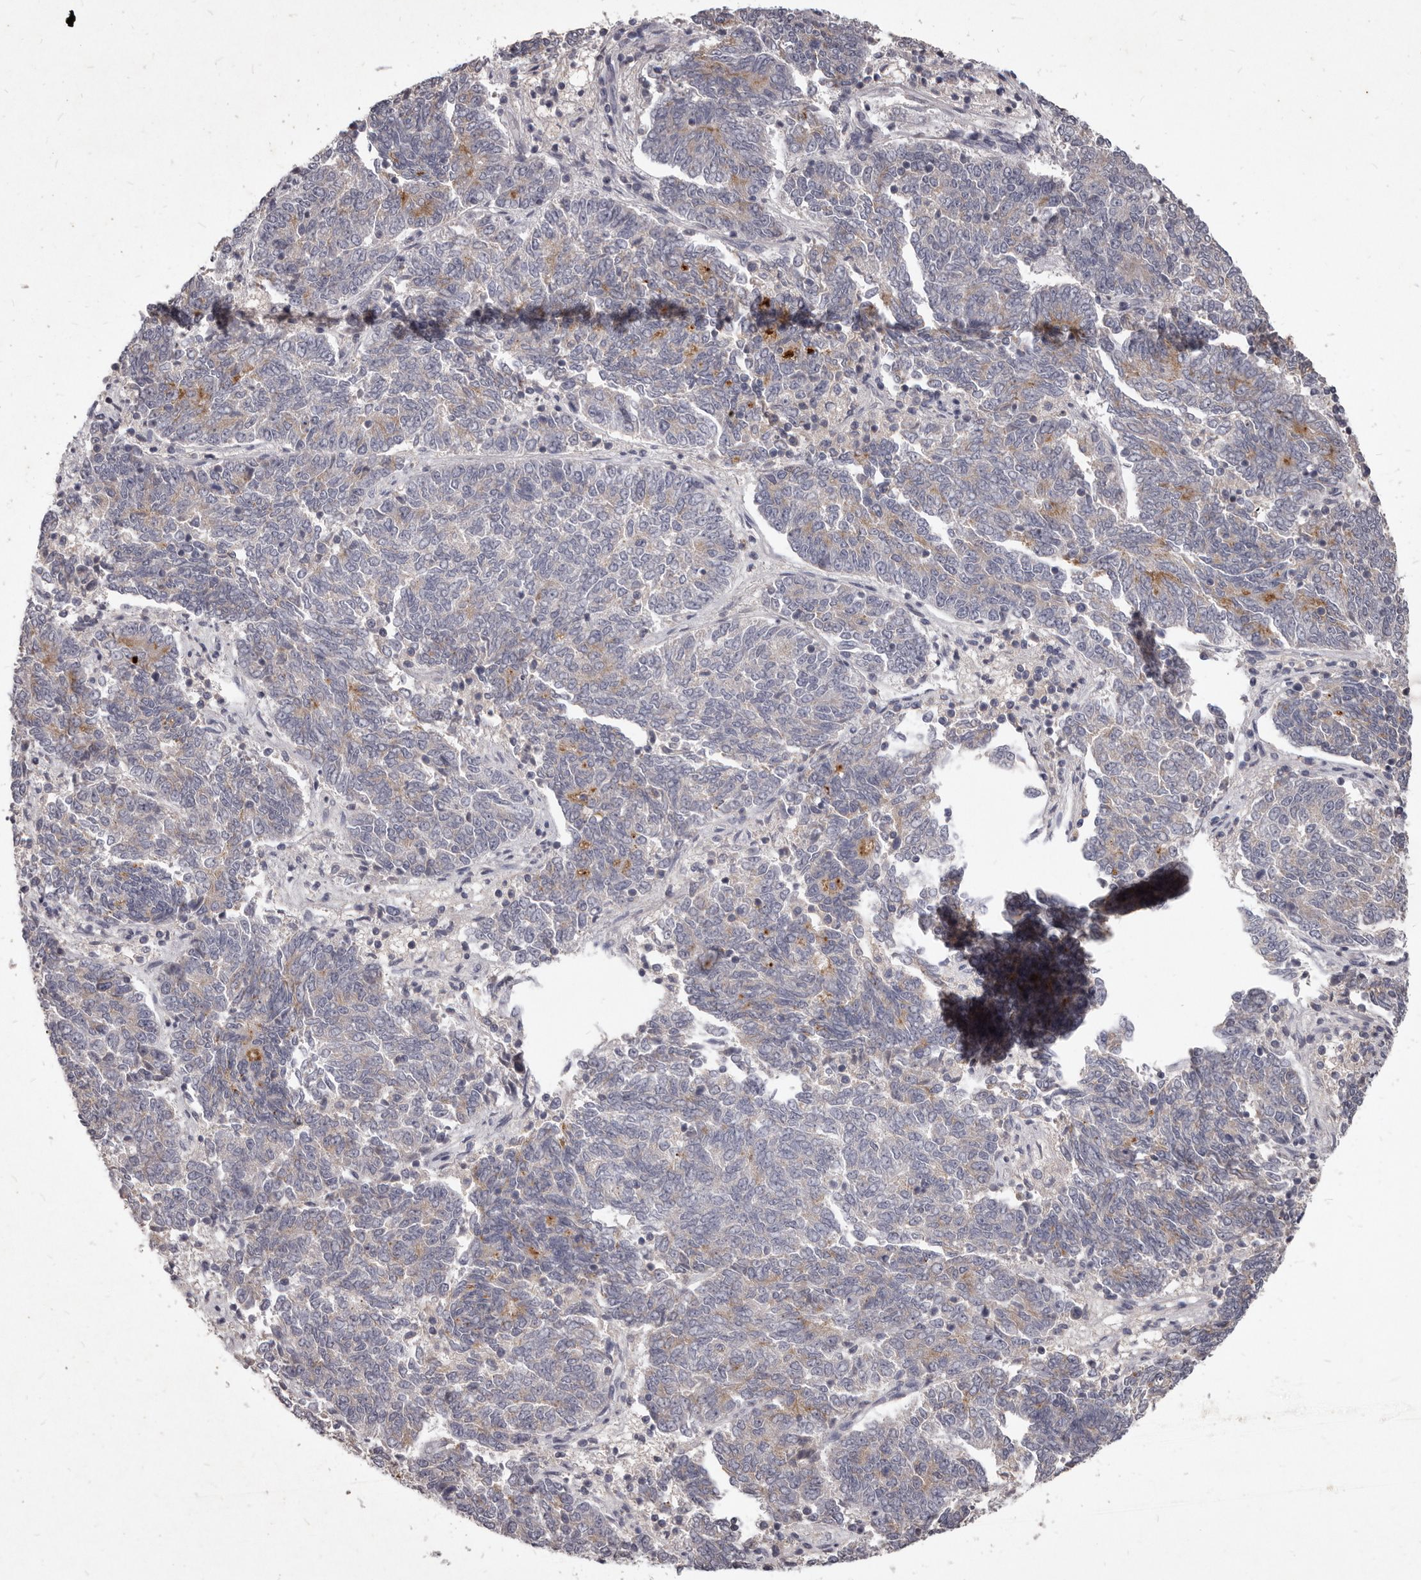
{"staining": {"intensity": "moderate", "quantity": "<25%", "location": "cytoplasmic/membranous"}, "tissue": "endometrial cancer", "cell_type": "Tumor cells", "image_type": "cancer", "snomed": [{"axis": "morphology", "description": "Adenocarcinoma, NOS"}, {"axis": "topography", "description": "Endometrium"}], "caption": "Immunohistochemistry (IHC) (DAB) staining of adenocarcinoma (endometrial) displays moderate cytoplasmic/membranous protein staining in about <25% of tumor cells.", "gene": "GPRC5C", "patient": {"sex": "female", "age": 80}}